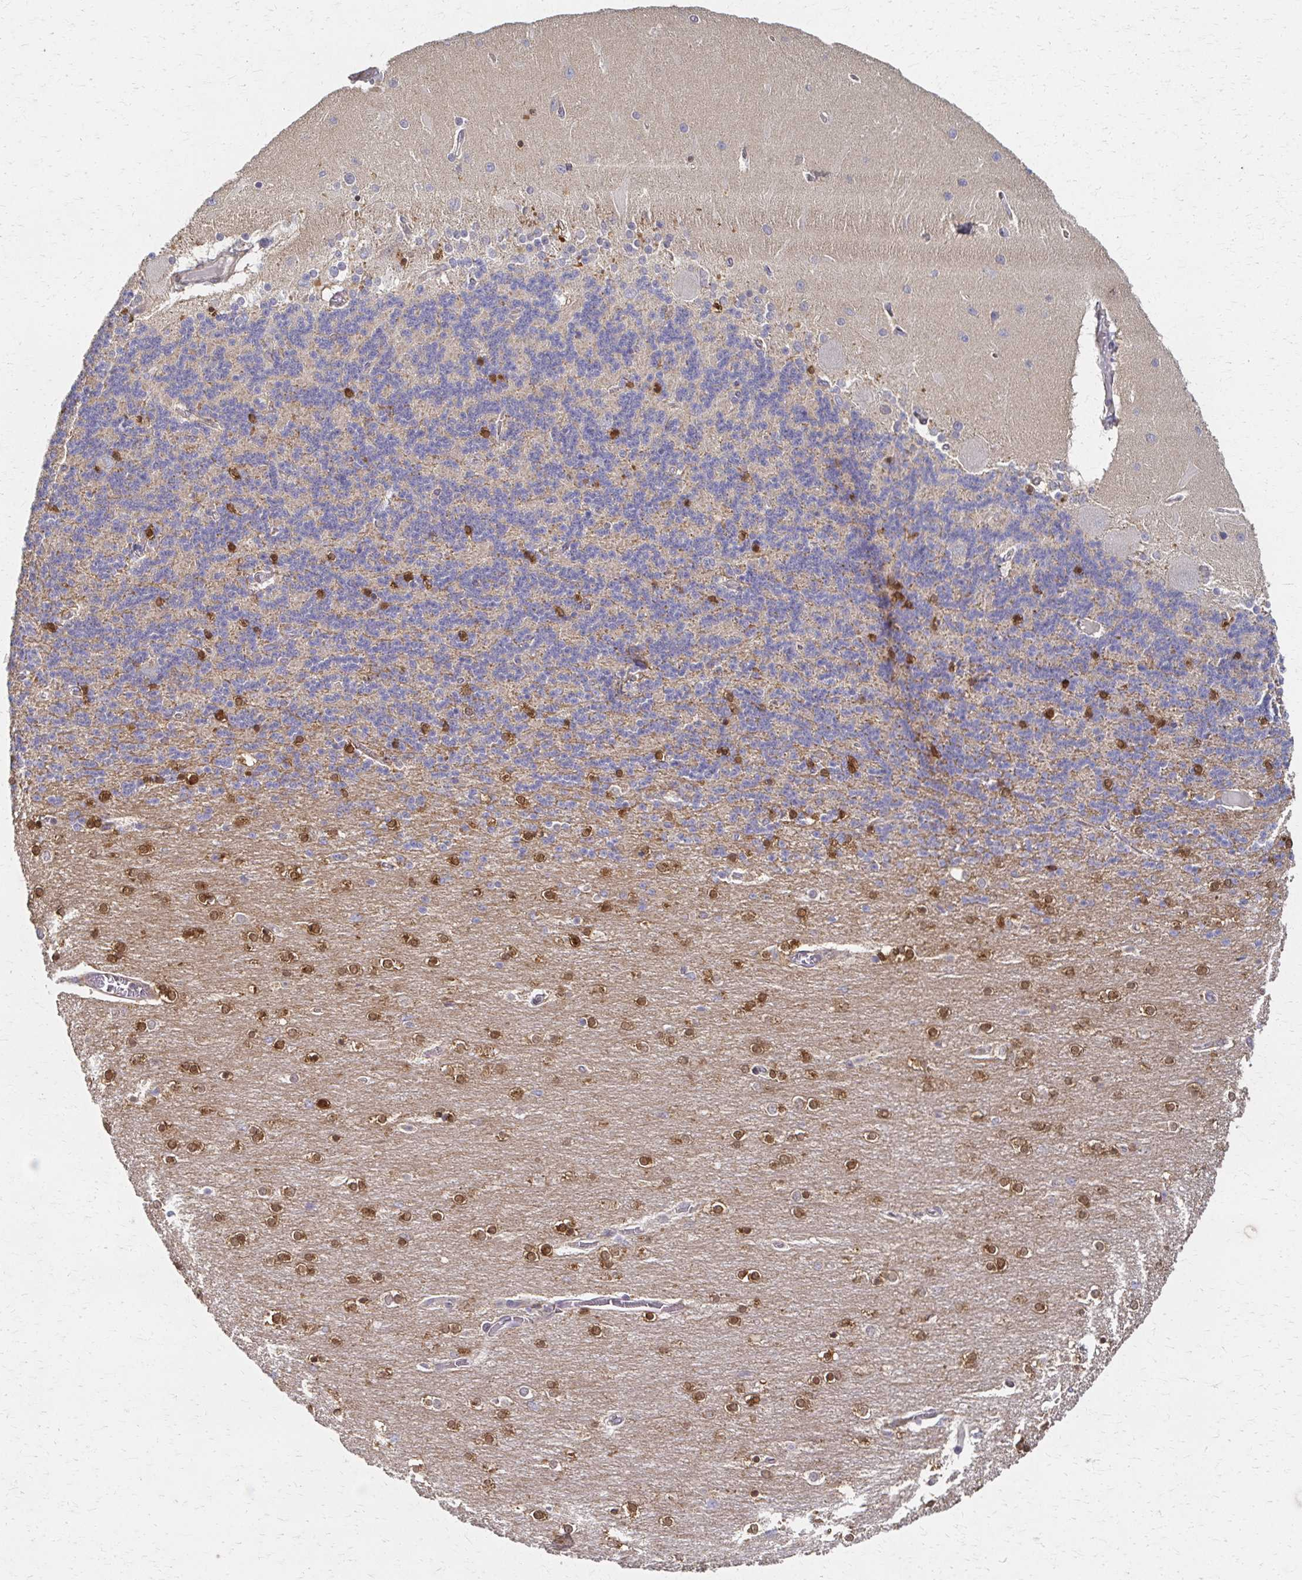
{"staining": {"intensity": "moderate", "quantity": "<25%", "location": "cytoplasmic/membranous,nuclear"}, "tissue": "cerebellum", "cell_type": "Cells in granular layer", "image_type": "normal", "snomed": [{"axis": "morphology", "description": "Normal tissue, NOS"}, {"axis": "topography", "description": "Cerebellum"}], "caption": "Cells in granular layer display low levels of moderate cytoplasmic/membranous,nuclear positivity in approximately <25% of cells in benign cerebellum.", "gene": "EOLA1", "patient": {"sex": "female", "age": 54}}